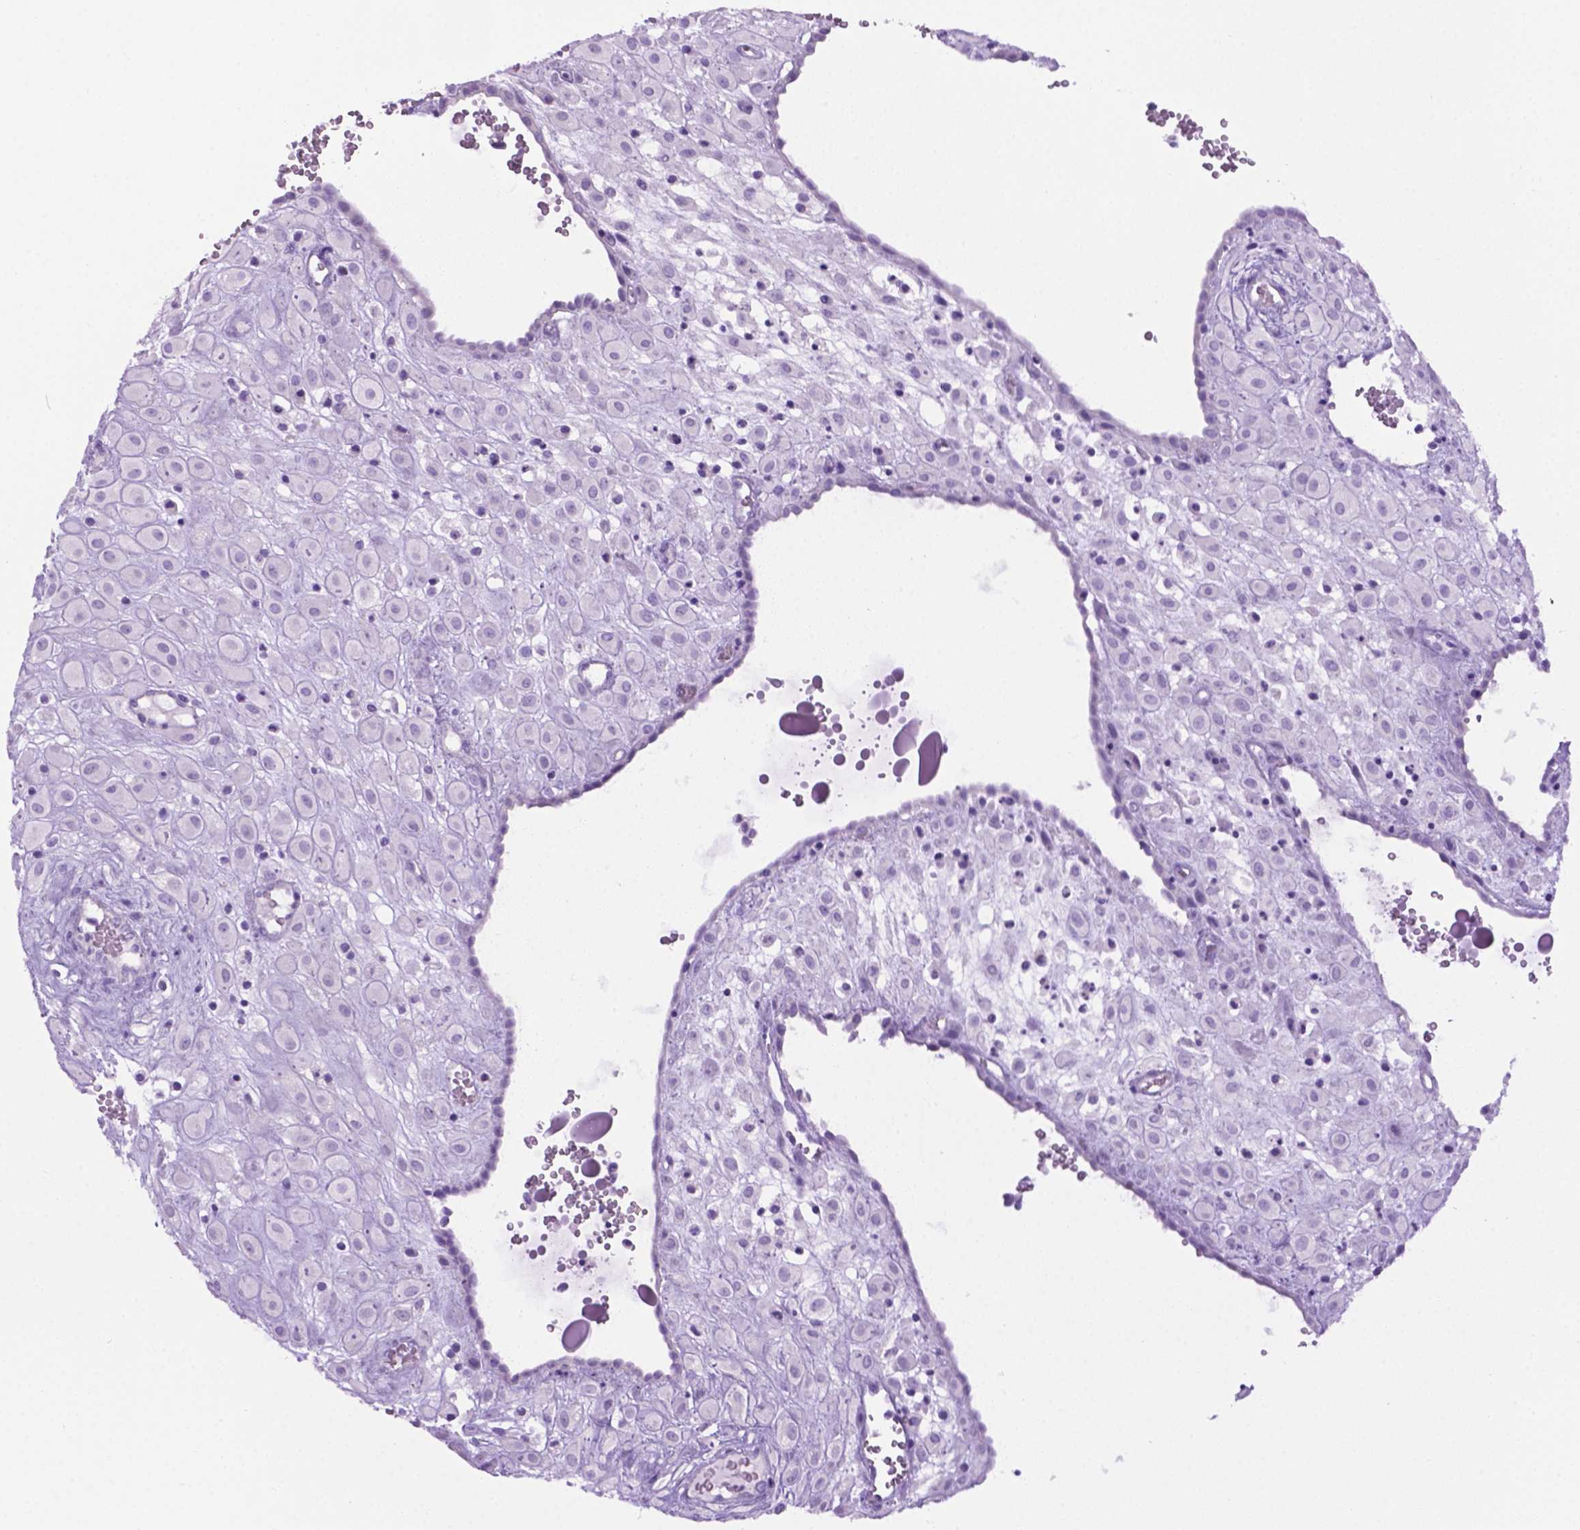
{"staining": {"intensity": "negative", "quantity": "none", "location": "none"}, "tissue": "placenta", "cell_type": "Decidual cells", "image_type": "normal", "snomed": [{"axis": "morphology", "description": "Normal tissue, NOS"}, {"axis": "topography", "description": "Placenta"}], "caption": "DAB immunohistochemical staining of benign placenta exhibits no significant staining in decidual cells.", "gene": "LELP1", "patient": {"sex": "female", "age": 24}}